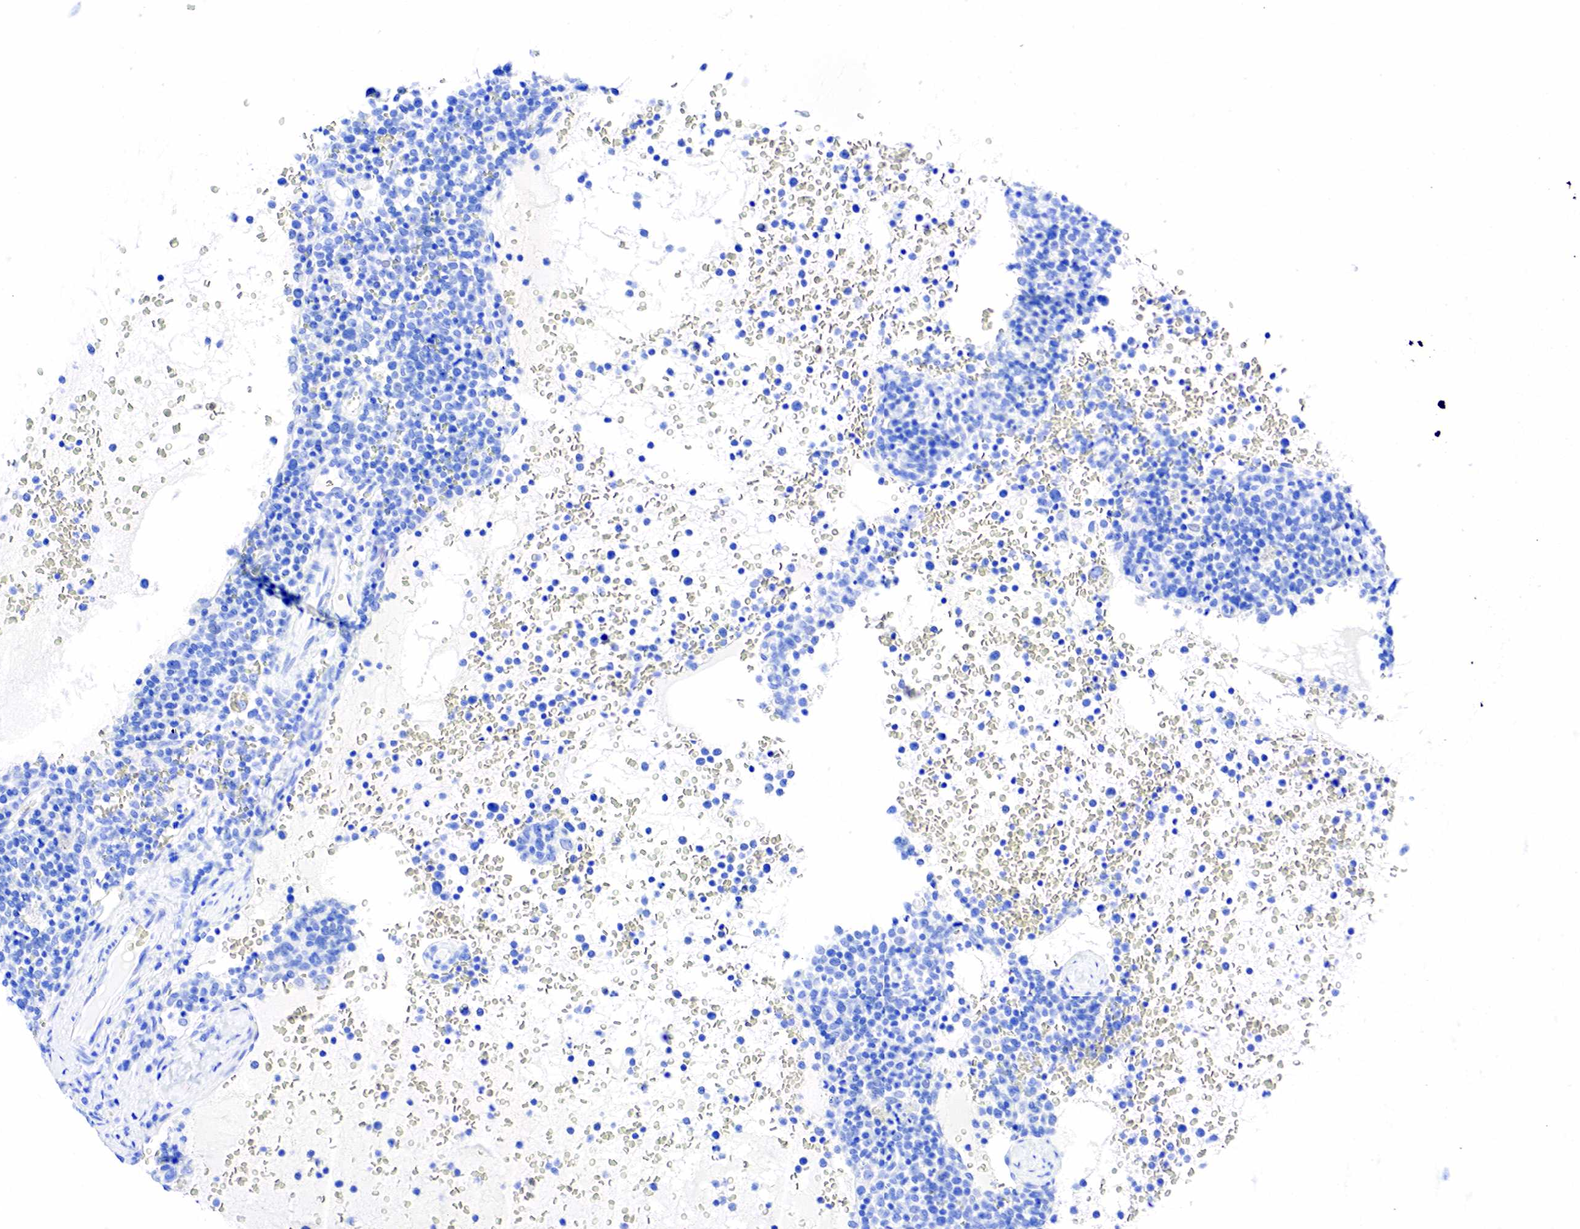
{"staining": {"intensity": "negative", "quantity": "none", "location": "none"}, "tissue": "lymphoma", "cell_type": "Tumor cells", "image_type": "cancer", "snomed": [{"axis": "morphology", "description": "Malignant lymphoma, non-Hodgkin's type, High grade"}, {"axis": "topography", "description": "Lymph node"}], "caption": "Histopathology image shows no significant protein staining in tumor cells of lymphoma. The staining was performed using DAB (3,3'-diaminobenzidine) to visualize the protein expression in brown, while the nuclei were stained in blue with hematoxylin (Magnification: 20x).", "gene": "ESR1", "patient": {"sex": "female", "age": 76}}